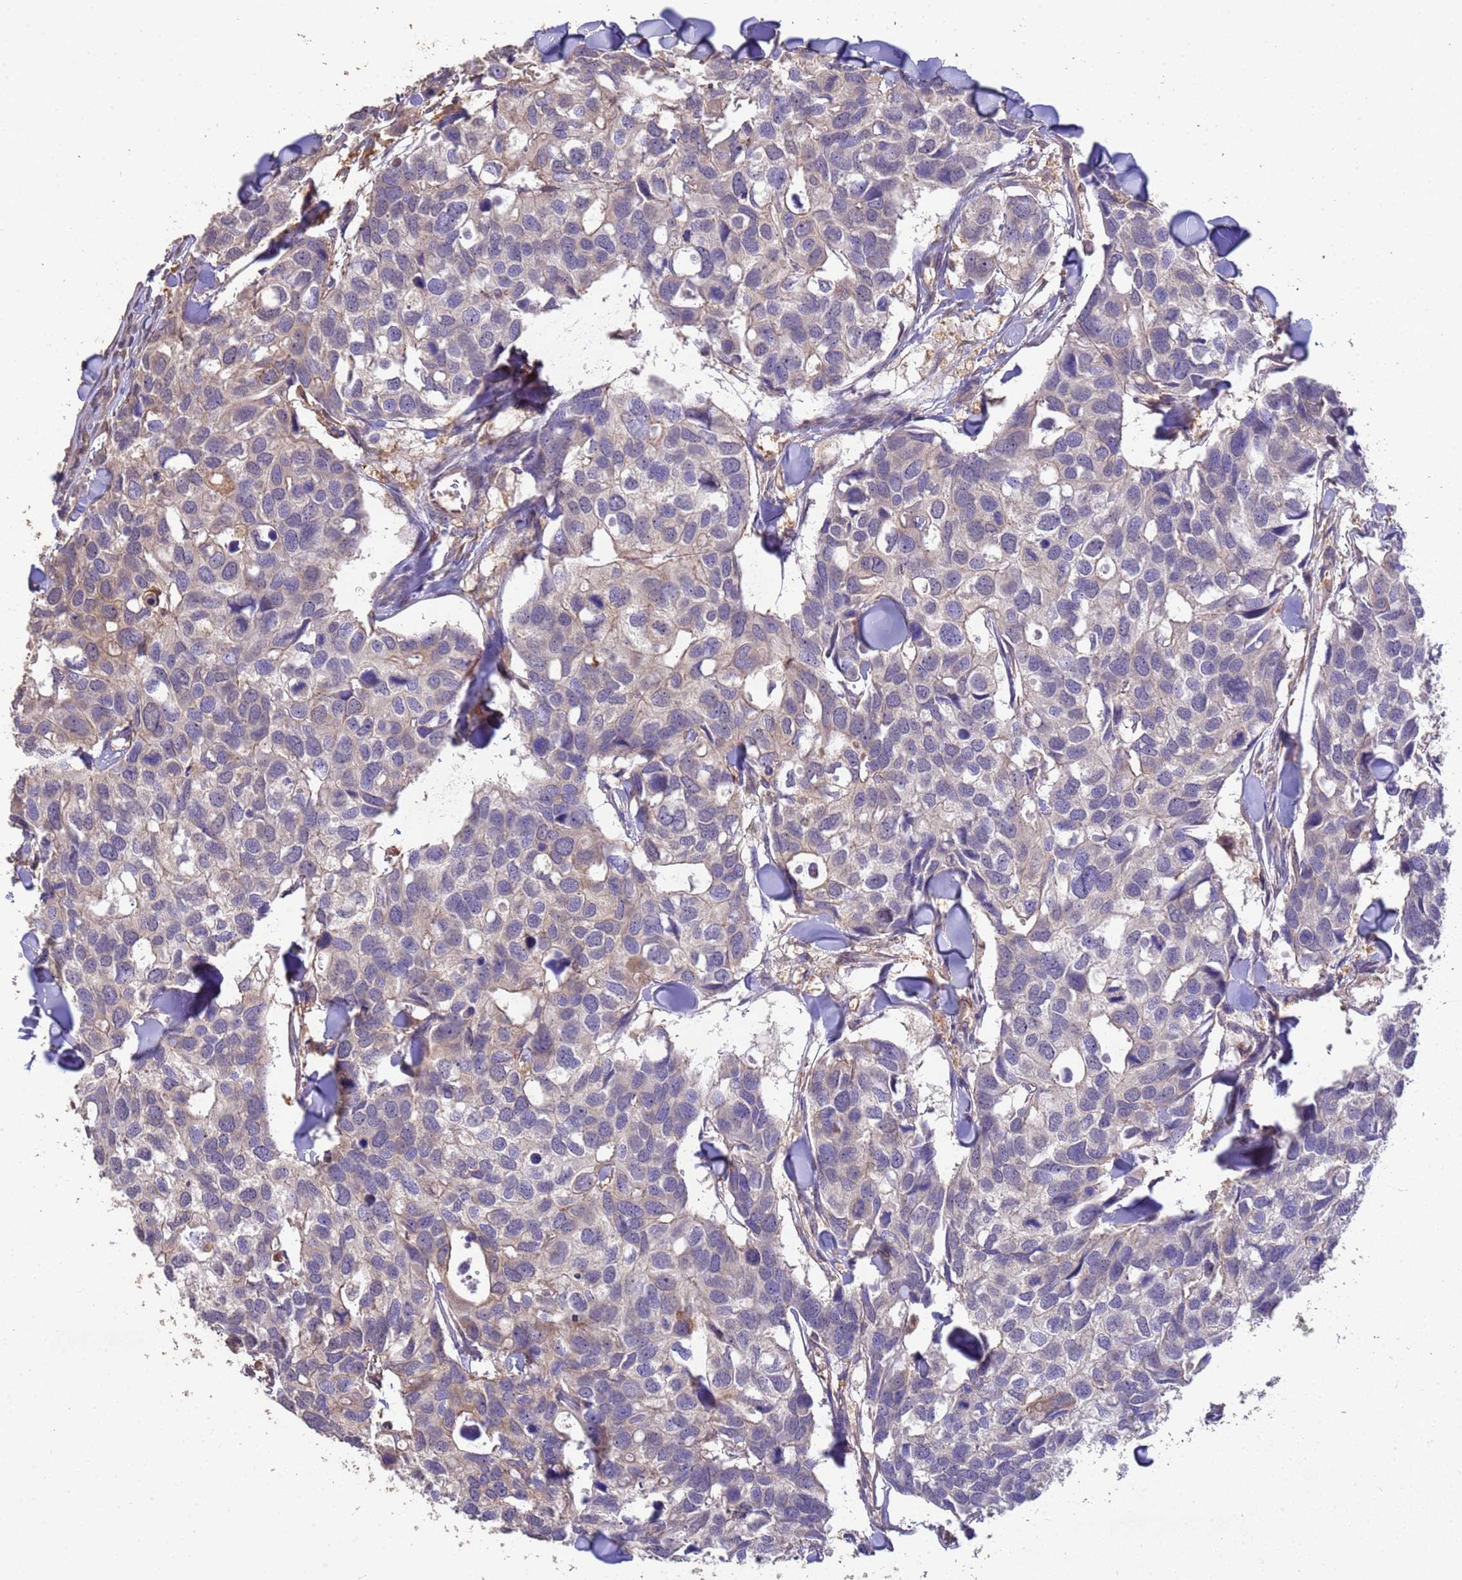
{"staining": {"intensity": "weak", "quantity": "25%-75%", "location": "cytoplasmic/membranous"}, "tissue": "breast cancer", "cell_type": "Tumor cells", "image_type": "cancer", "snomed": [{"axis": "morphology", "description": "Duct carcinoma"}, {"axis": "topography", "description": "Breast"}], "caption": "A low amount of weak cytoplasmic/membranous staining is appreciated in approximately 25%-75% of tumor cells in breast cancer tissue. (DAB = brown stain, brightfield microscopy at high magnification).", "gene": "NPHP1", "patient": {"sex": "female", "age": 83}}